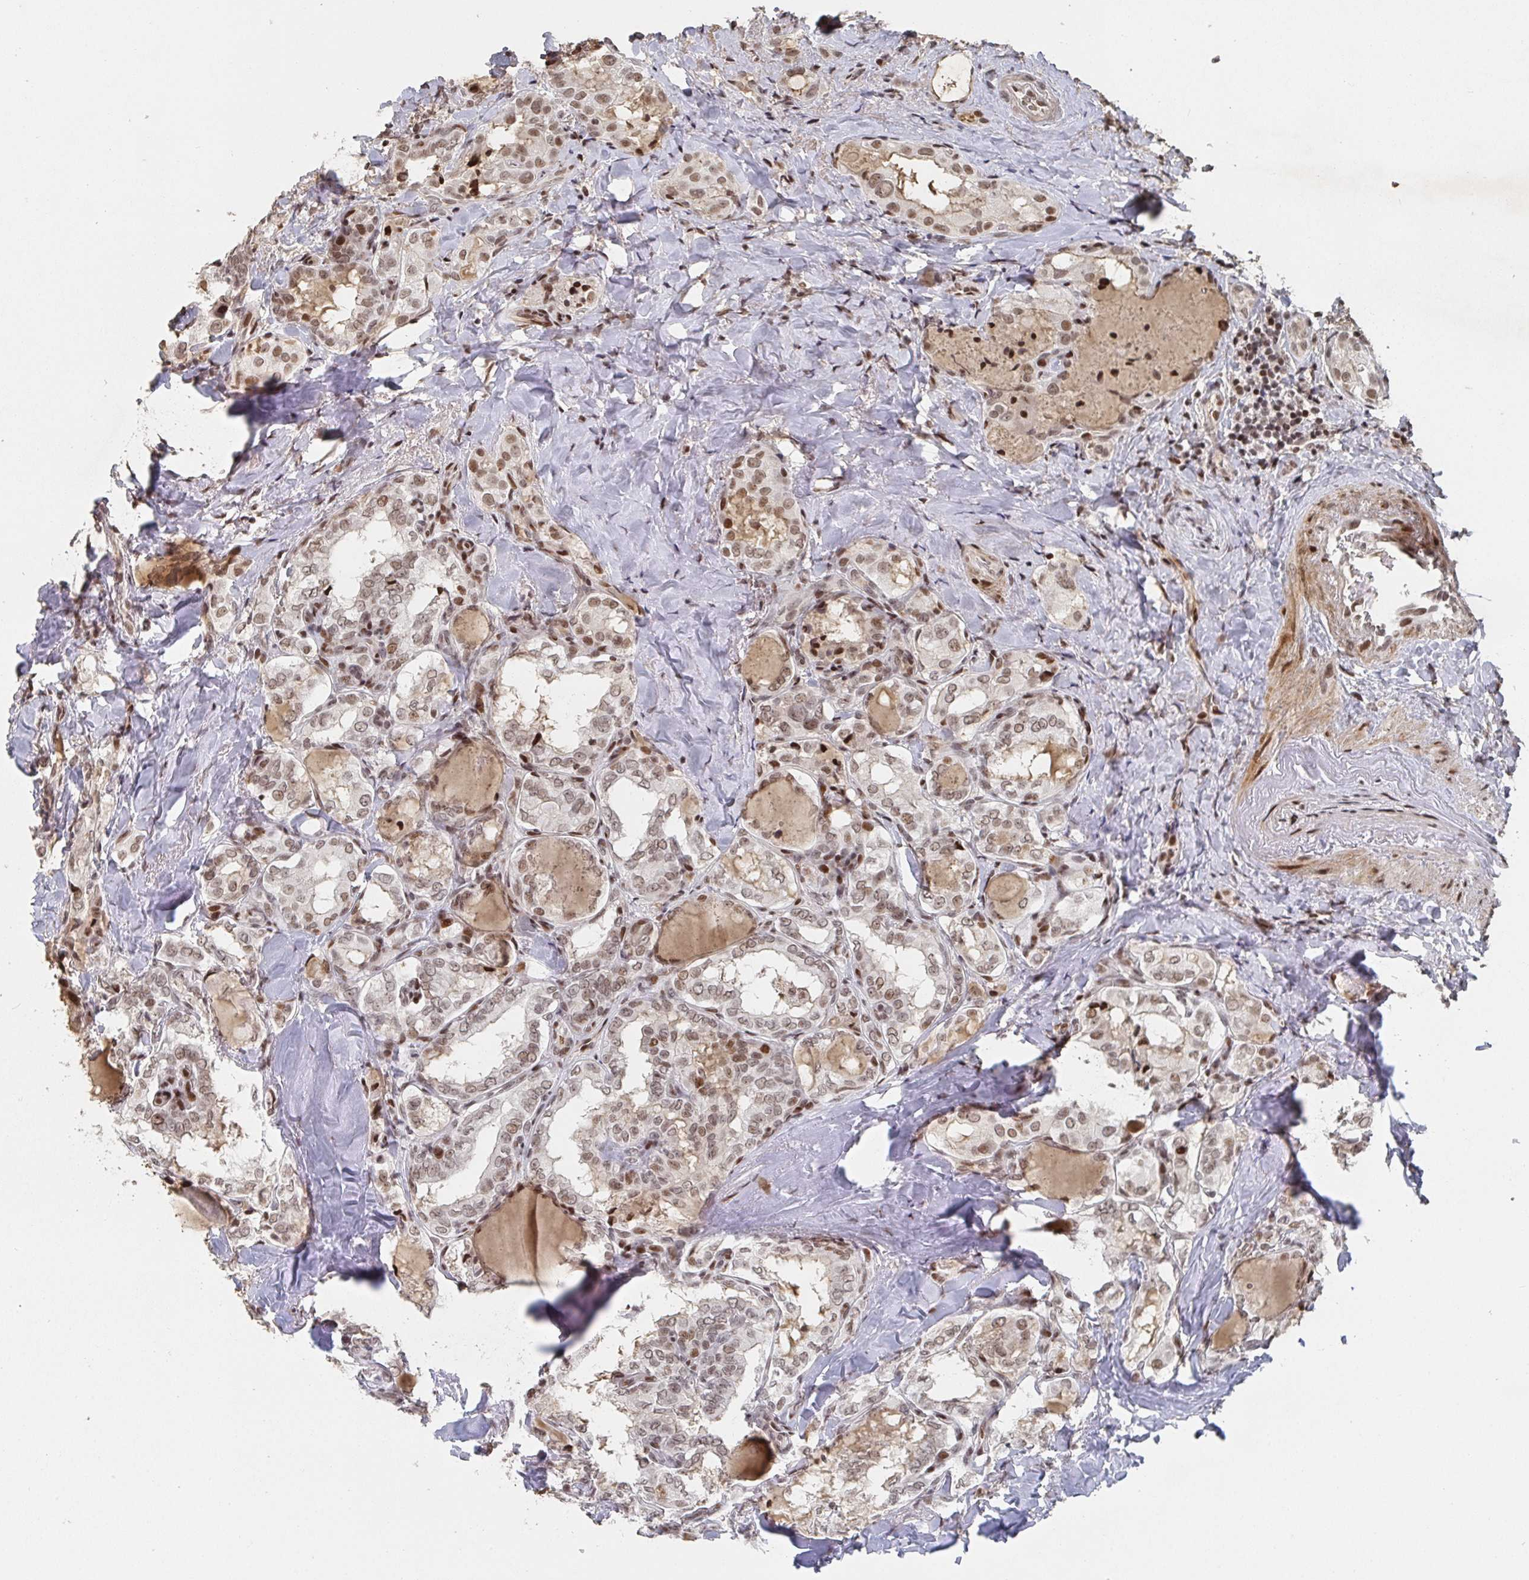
{"staining": {"intensity": "moderate", "quantity": ">75%", "location": "nuclear"}, "tissue": "thyroid cancer", "cell_type": "Tumor cells", "image_type": "cancer", "snomed": [{"axis": "morphology", "description": "Papillary adenocarcinoma, NOS"}, {"axis": "topography", "description": "Thyroid gland"}], "caption": "Immunohistochemistry (IHC) staining of thyroid cancer, which displays medium levels of moderate nuclear expression in about >75% of tumor cells indicating moderate nuclear protein staining. The staining was performed using DAB (brown) for protein detection and nuclei were counterstained in hematoxylin (blue).", "gene": "ZDHHC12", "patient": {"sex": "female", "age": 75}}